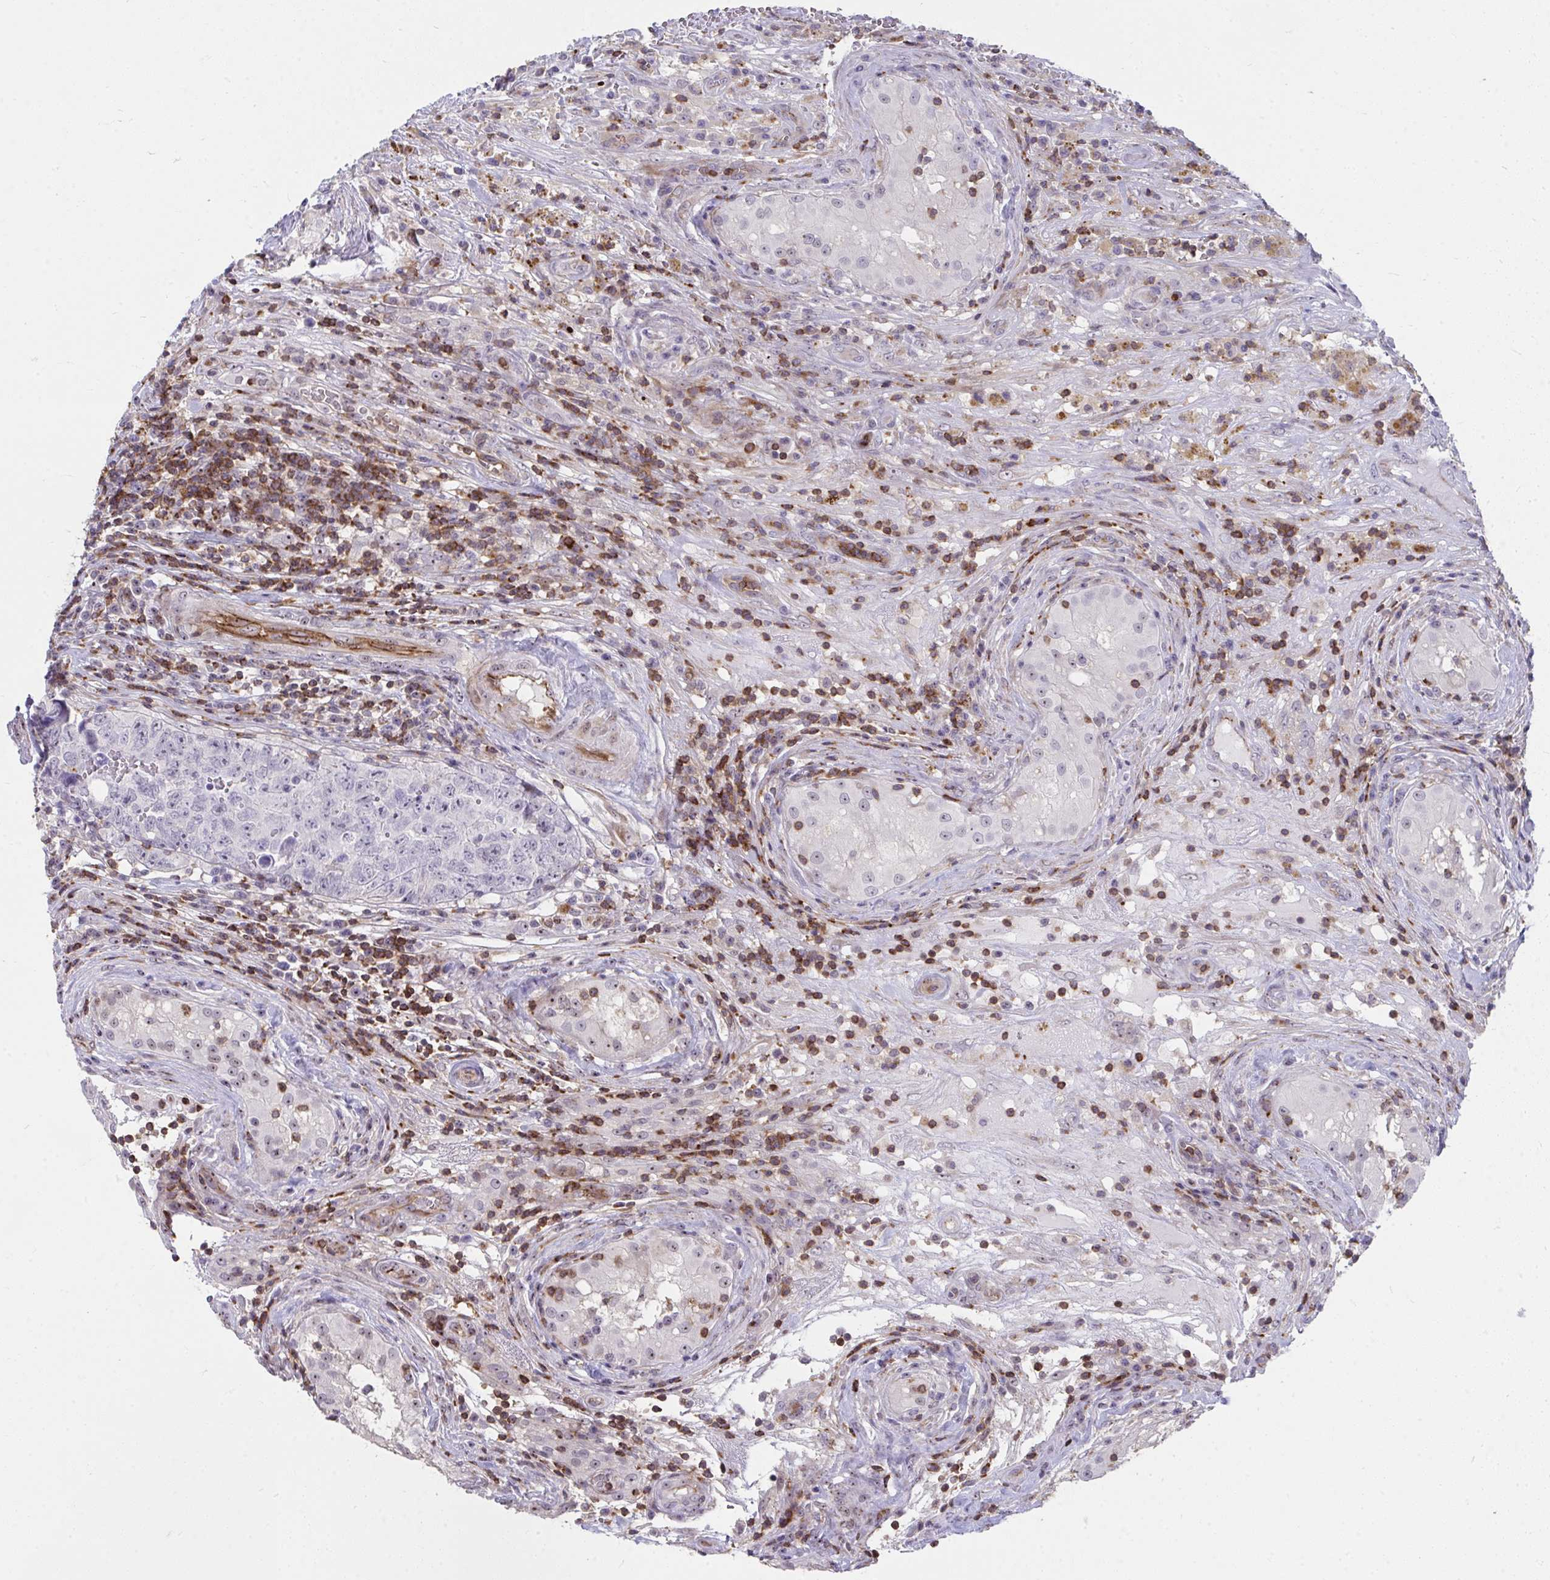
{"staining": {"intensity": "strong", "quantity": "25%-75%", "location": "nuclear"}, "tissue": "testis cancer", "cell_type": "Tumor cells", "image_type": "cancer", "snomed": [{"axis": "morphology", "description": "Seminoma, NOS"}, {"axis": "morphology", "description": "Teratoma, malignant, NOS"}, {"axis": "topography", "description": "Testis"}], "caption": "There is high levels of strong nuclear positivity in tumor cells of teratoma (malignant) (testis), as demonstrated by immunohistochemical staining (brown color).", "gene": "FOXN3", "patient": {"sex": "male", "age": 34}}